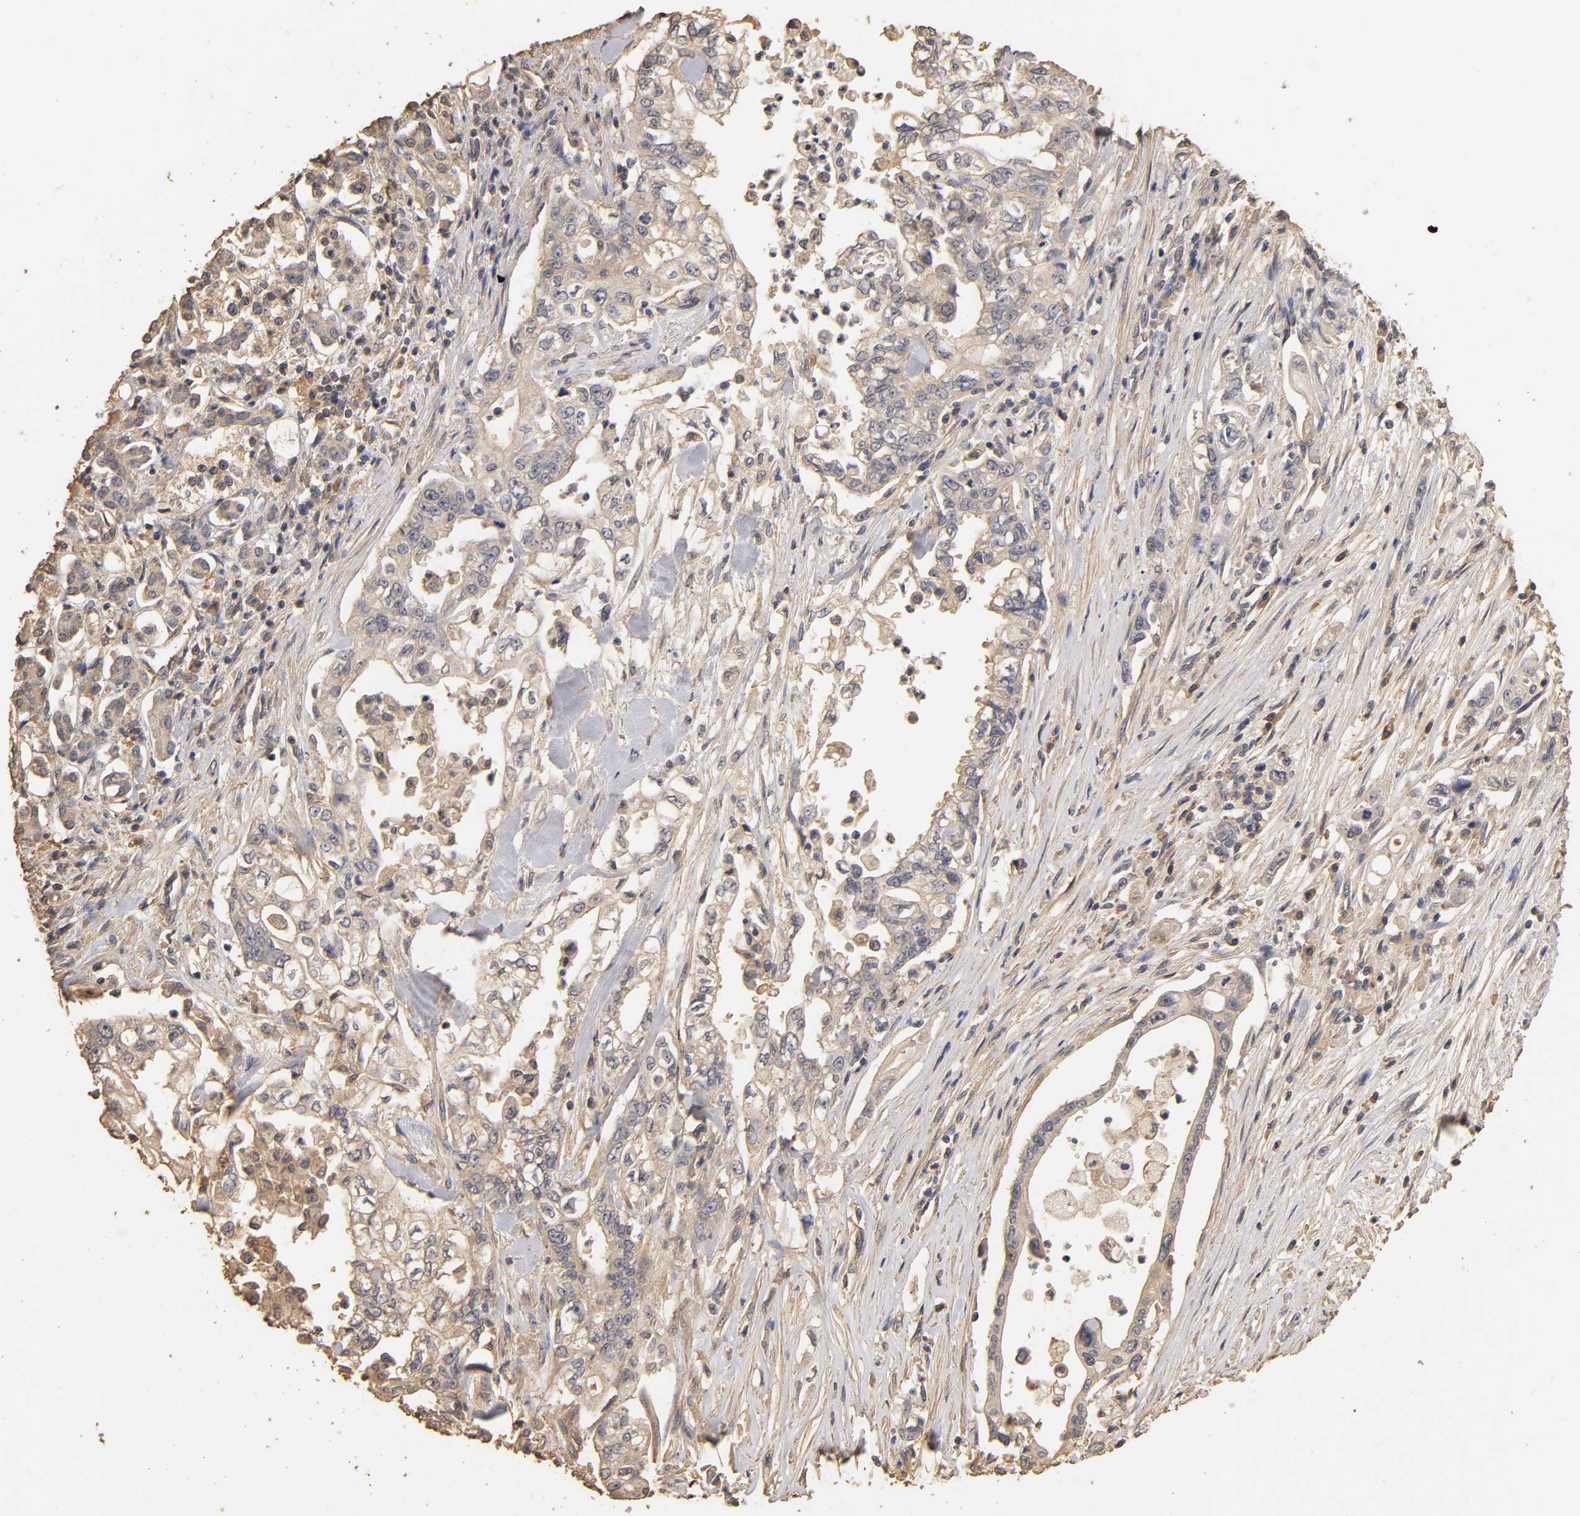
{"staining": {"intensity": "weak", "quantity": ">75%", "location": "cytoplasmic/membranous"}, "tissue": "pancreatic cancer", "cell_type": "Tumor cells", "image_type": "cancer", "snomed": [{"axis": "morphology", "description": "Normal tissue, NOS"}, {"axis": "topography", "description": "Pancreas"}], "caption": "IHC micrograph of neoplastic tissue: pancreatic cancer stained using immunohistochemistry displays low levels of weak protein expression localized specifically in the cytoplasmic/membranous of tumor cells, appearing as a cytoplasmic/membranous brown color.", "gene": "VSIG4", "patient": {"sex": "male", "age": 42}}